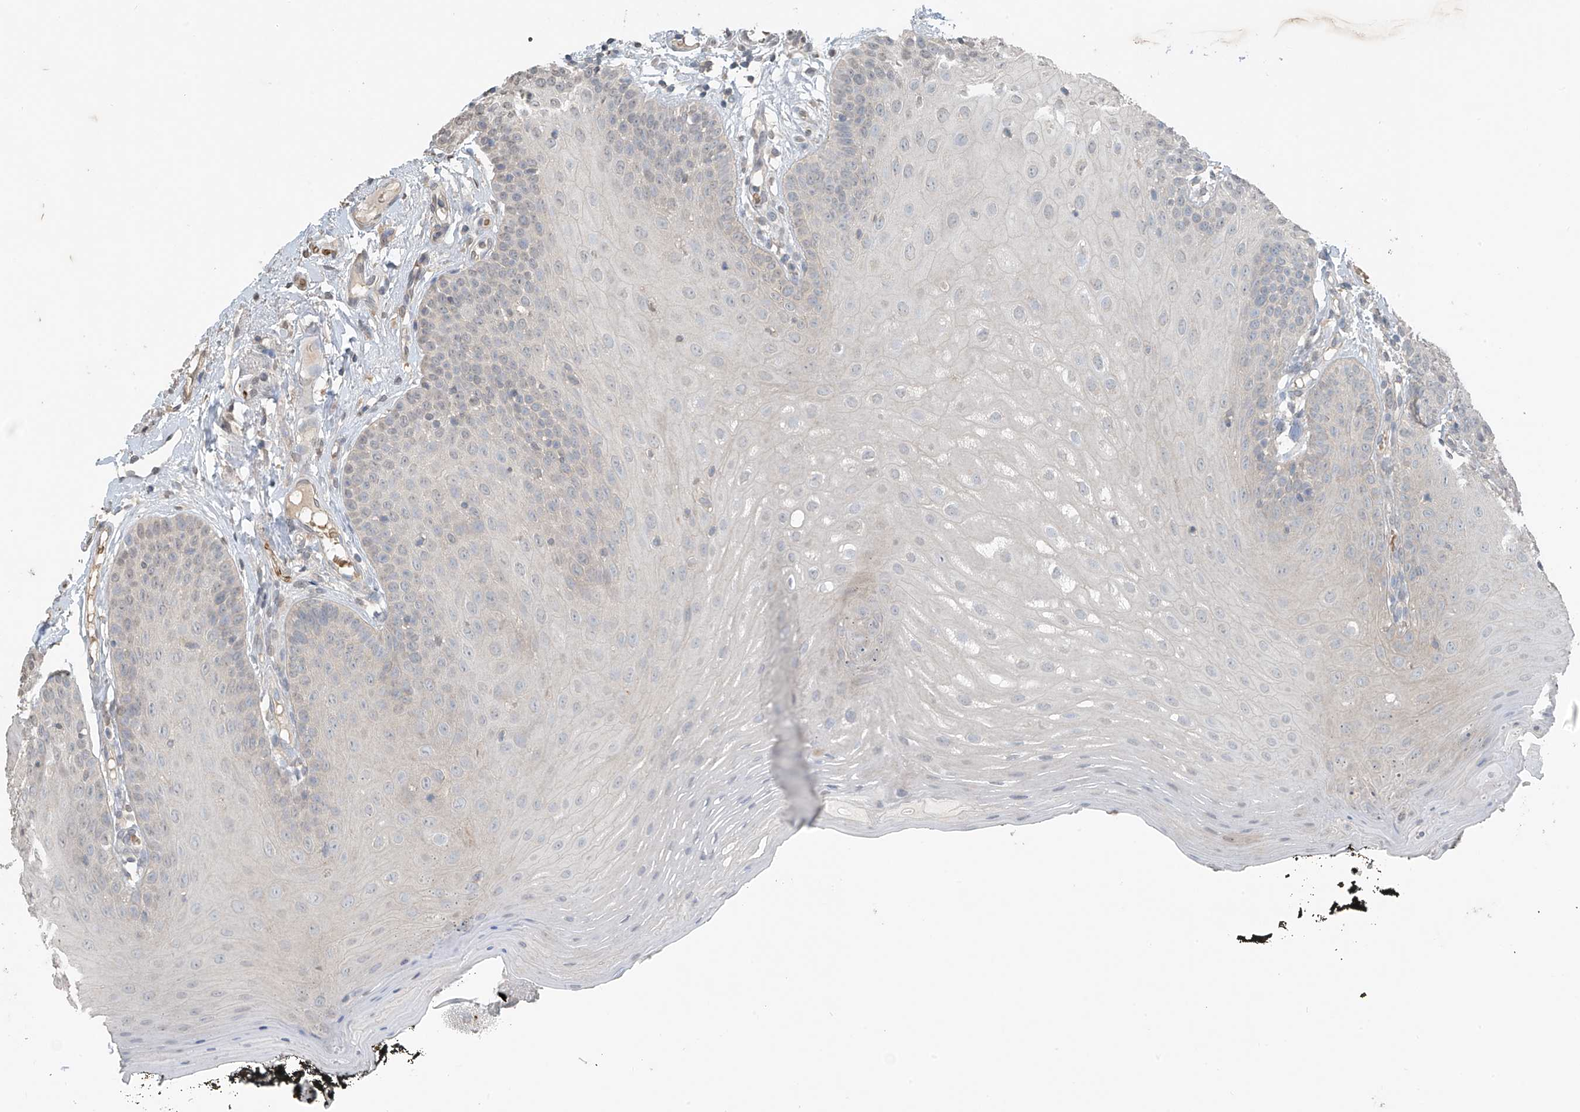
{"staining": {"intensity": "negative", "quantity": "none", "location": "none"}, "tissue": "oral mucosa", "cell_type": "Squamous epithelial cells", "image_type": "normal", "snomed": [{"axis": "morphology", "description": "Normal tissue, NOS"}, {"axis": "topography", "description": "Oral tissue"}], "caption": "This is a micrograph of immunohistochemistry (IHC) staining of unremarkable oral mucosa, which shows no staining in squamous epithelial cells.", "gene": "HOXA11", "patient": {"sex": "male", "age": 74}}